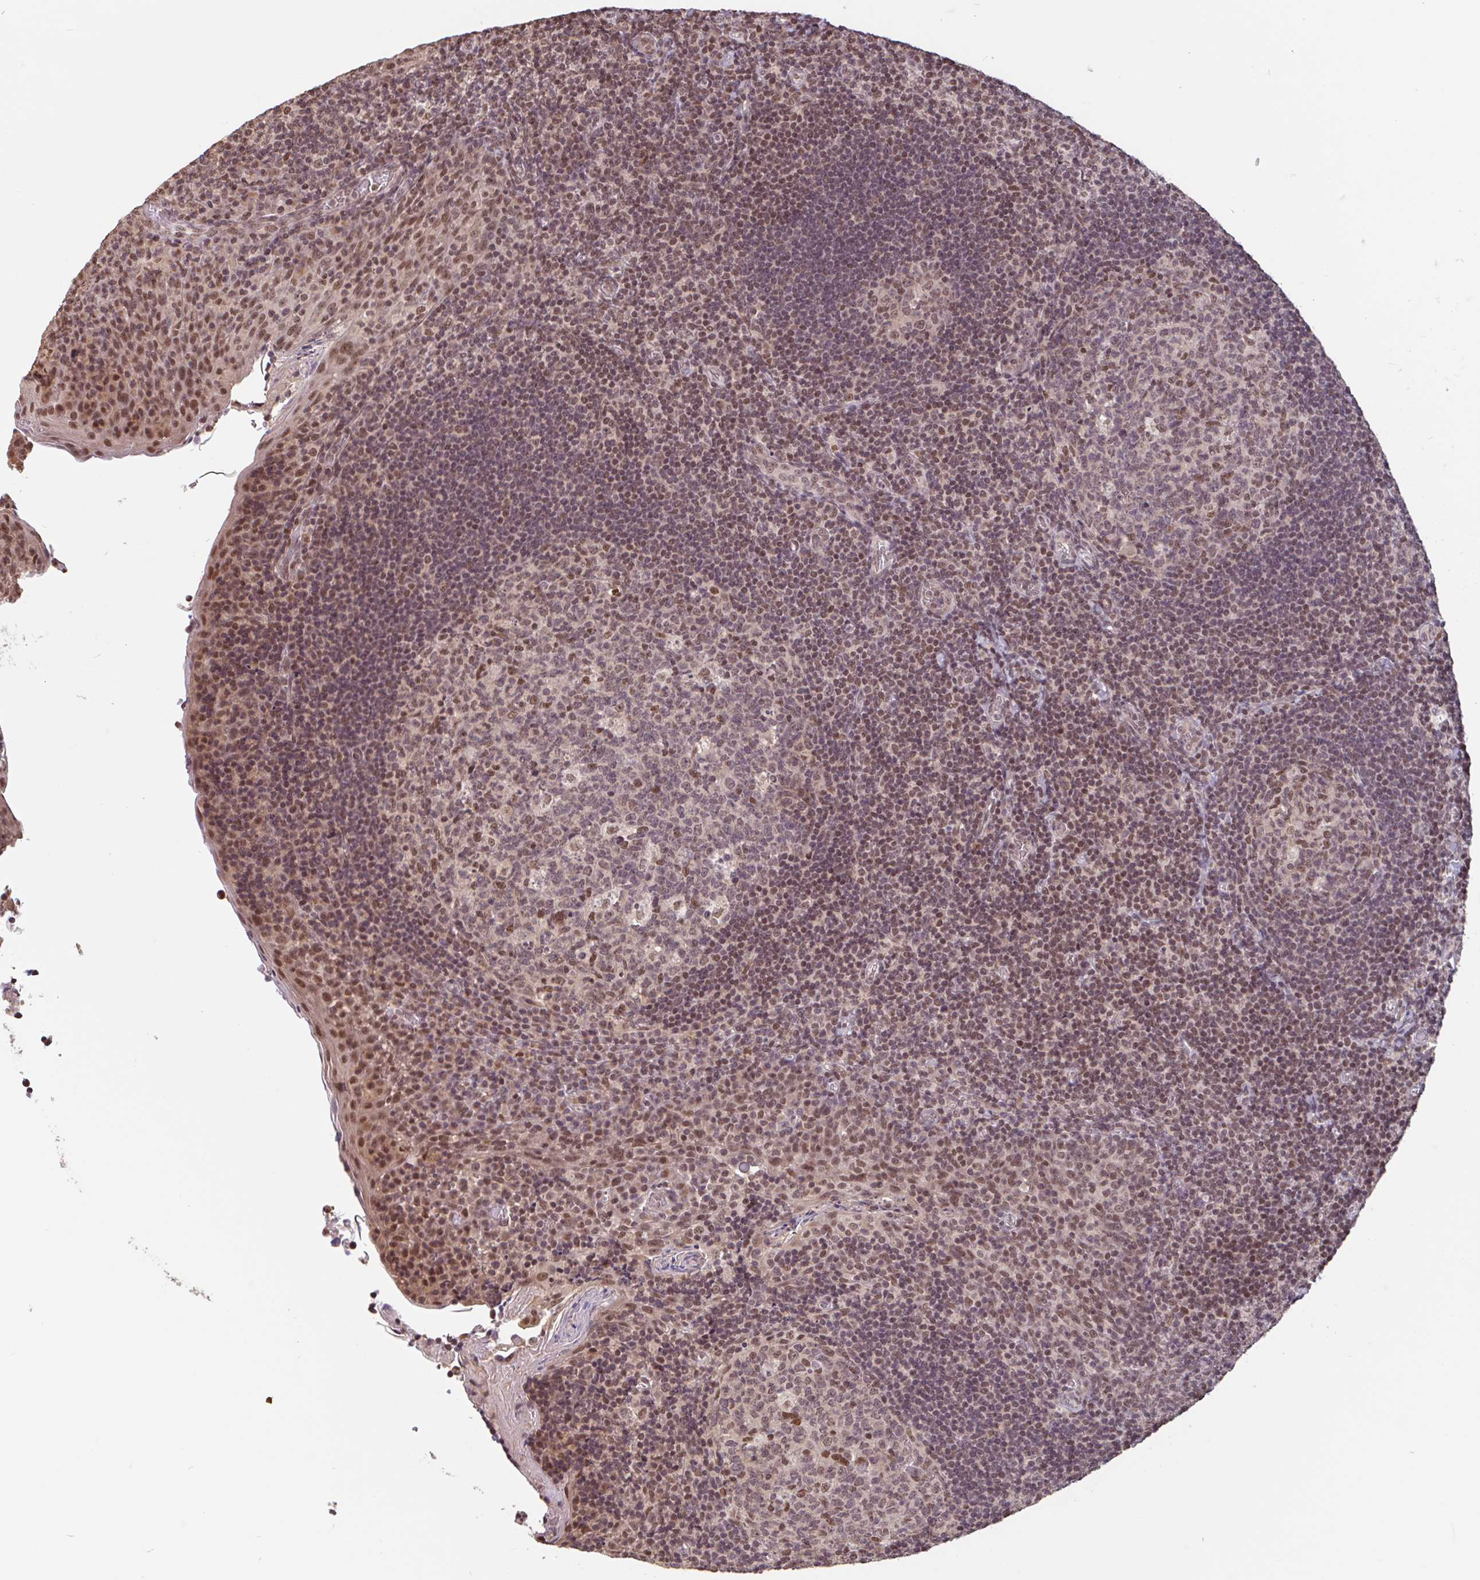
{"staining": {"intensity": "moderate", "quantity": "25%-75%", "location": "nuclear"}, "tissue": "tonsil", "cell_type": "Germinal center cells", "image_type": "normal", "snomed": [{"axis": "morphology", "description": "Normal tissue, NOS"}, {"axis": "topography", "description": "Tonsil"}], "caption": "A photomicrograph of human tonsil stained for a protein shows moderate nuclear brown staining in germinal center cells. (Brightfield microscopy of DAB IHC at high magnification).", "gene": "DR1", "patient": {"sex": "male", "age": 17}}